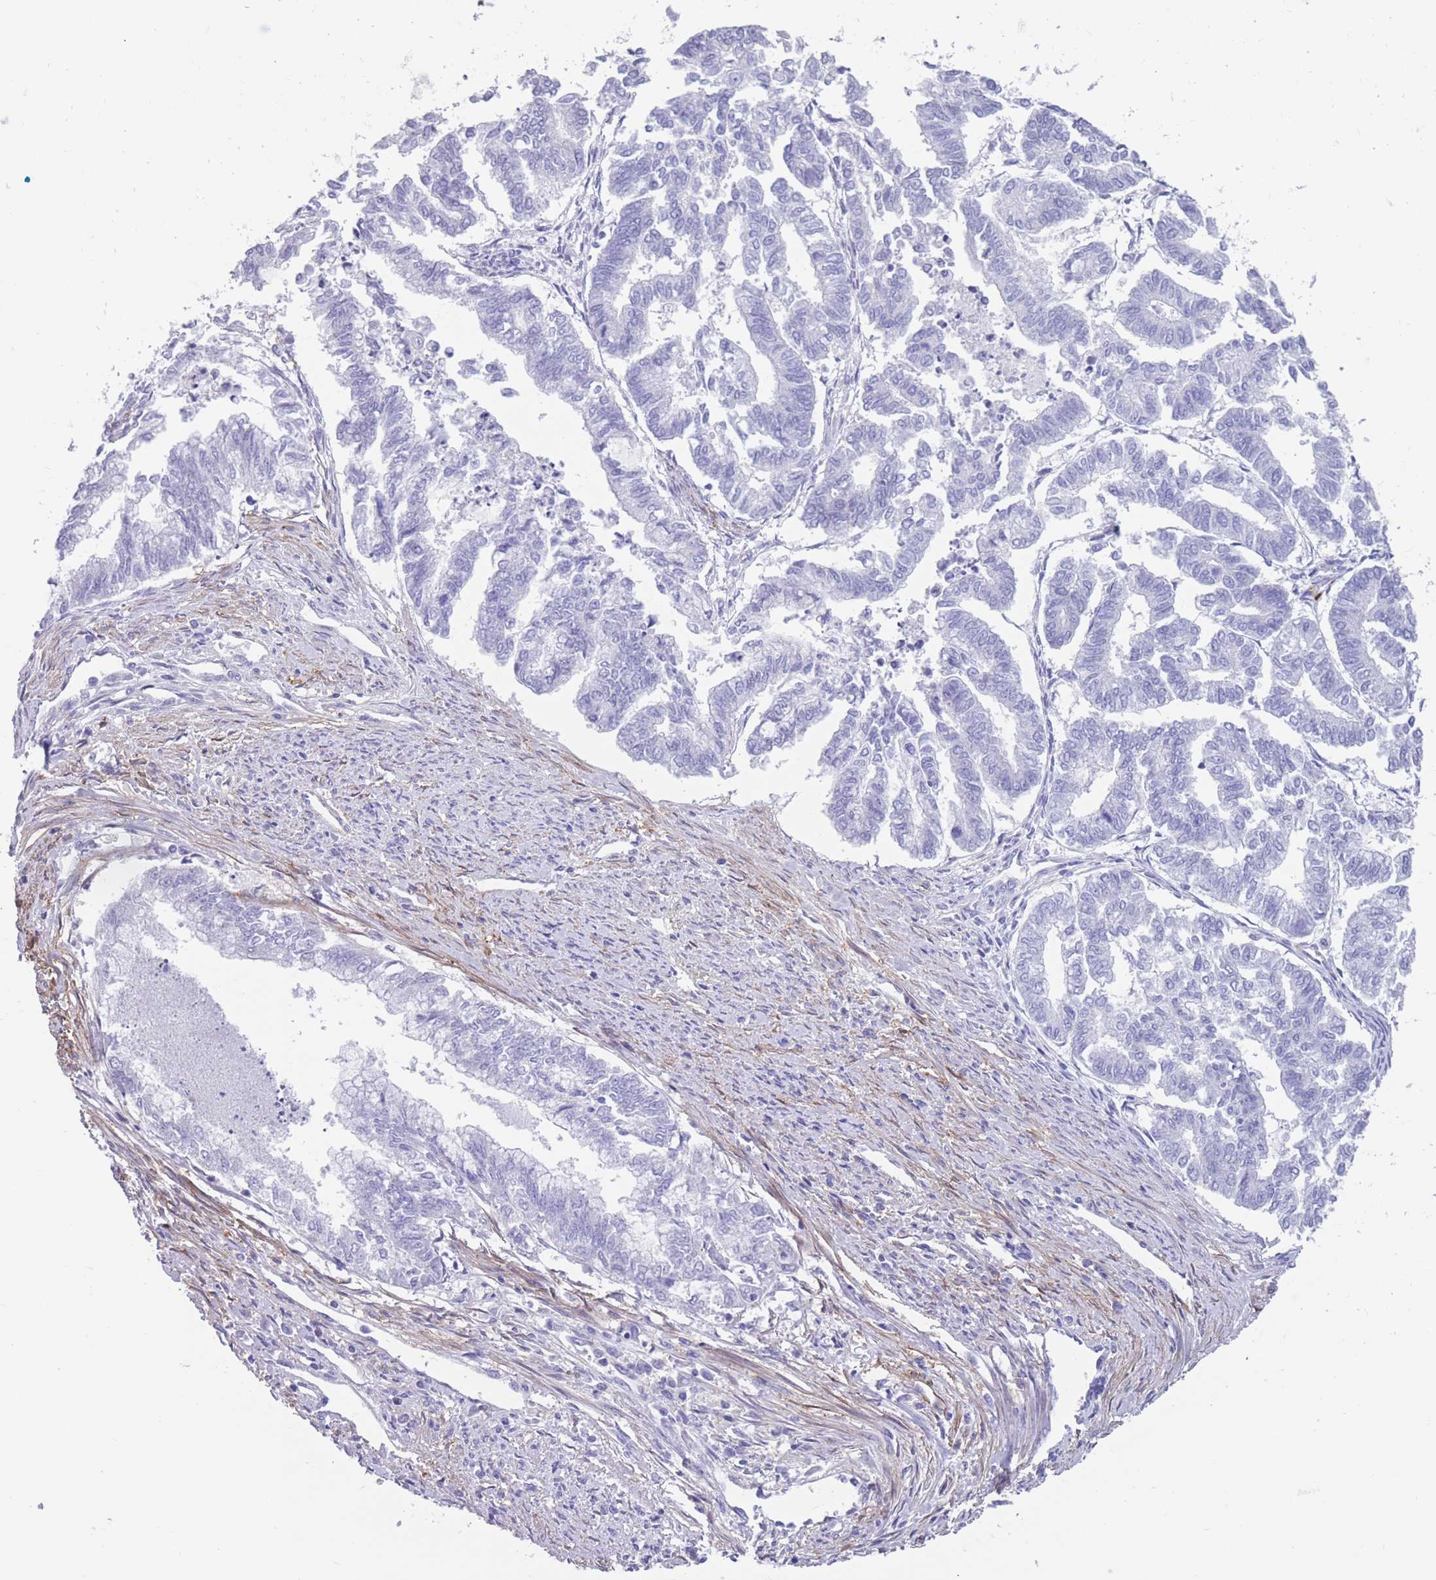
{"staining": {"intensity": "negative", "quantity": "none", "location": "none"}, "tissue": "endometrial cancer", "cell_type": "Tumor cells", "image_type": "cancer", "snomed": [{"axis": "morphology", "description": "Adenocarcinoma, NOS"}, {"axis": "topography", "description": "Endometrium"}], "caption": "Tumor cells show no significant positivity in endometrial cancer (adenocarcinoma).", "gene": "DPYD", "patient": {"sex": "female", "age": 79}}